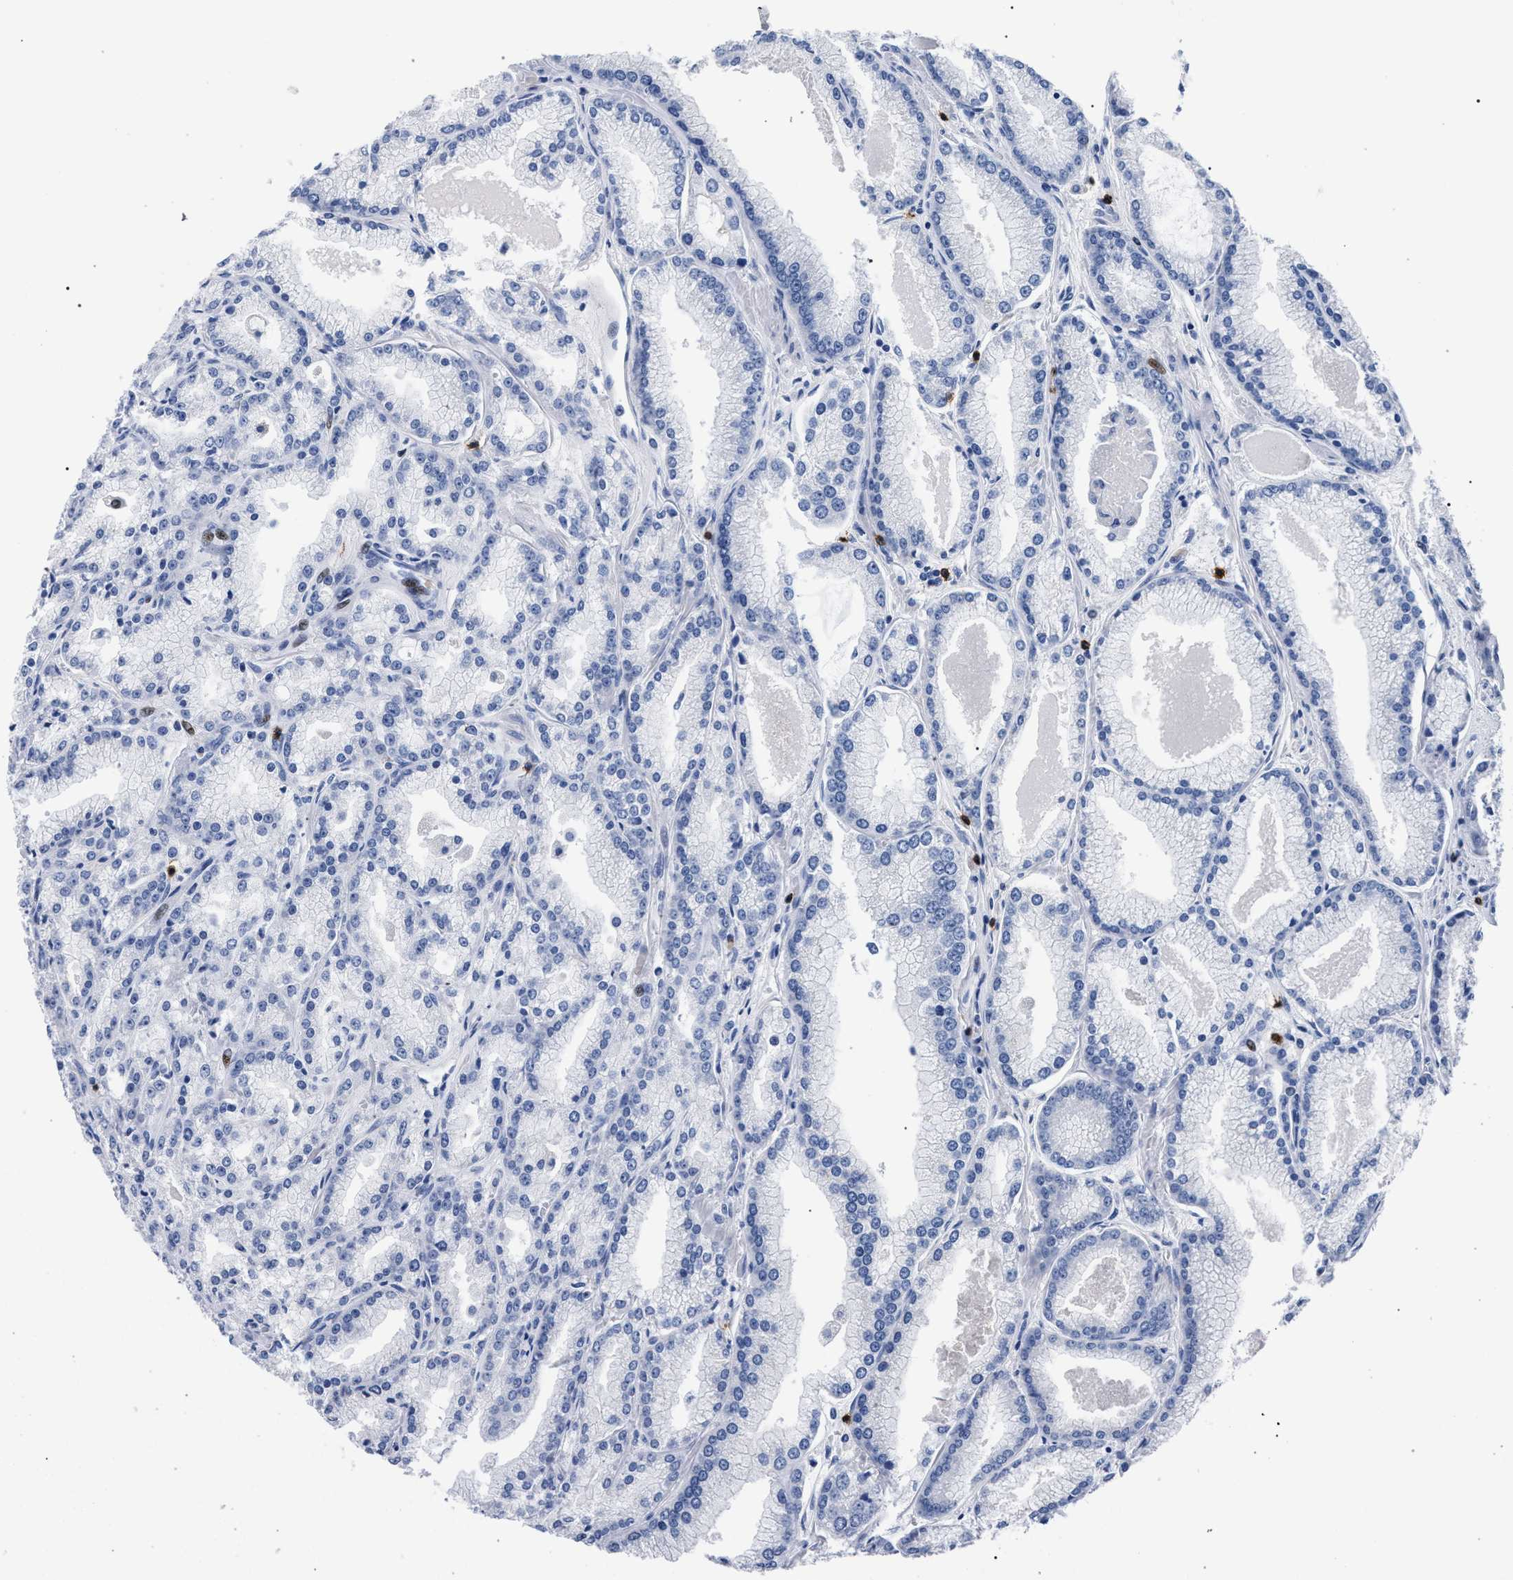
{"staining": {"intensity": "negative", "quantity": "none", "location": "none"}, "tissue": "prostate cancer", "cell_type": "Tumor cells", "image_type": "cancer", "snomed": [{"axis": "morphology", "description": "Adenocarcinoma, High grade"}, {"axis": "topography", "description": "Prostate"}], "caption": "There is no significant staining in tumor cells of prostate adenocarcinoma (high-grade).", "gene": "KLRK1", "patient": {"sex": "male", "age": 61}}